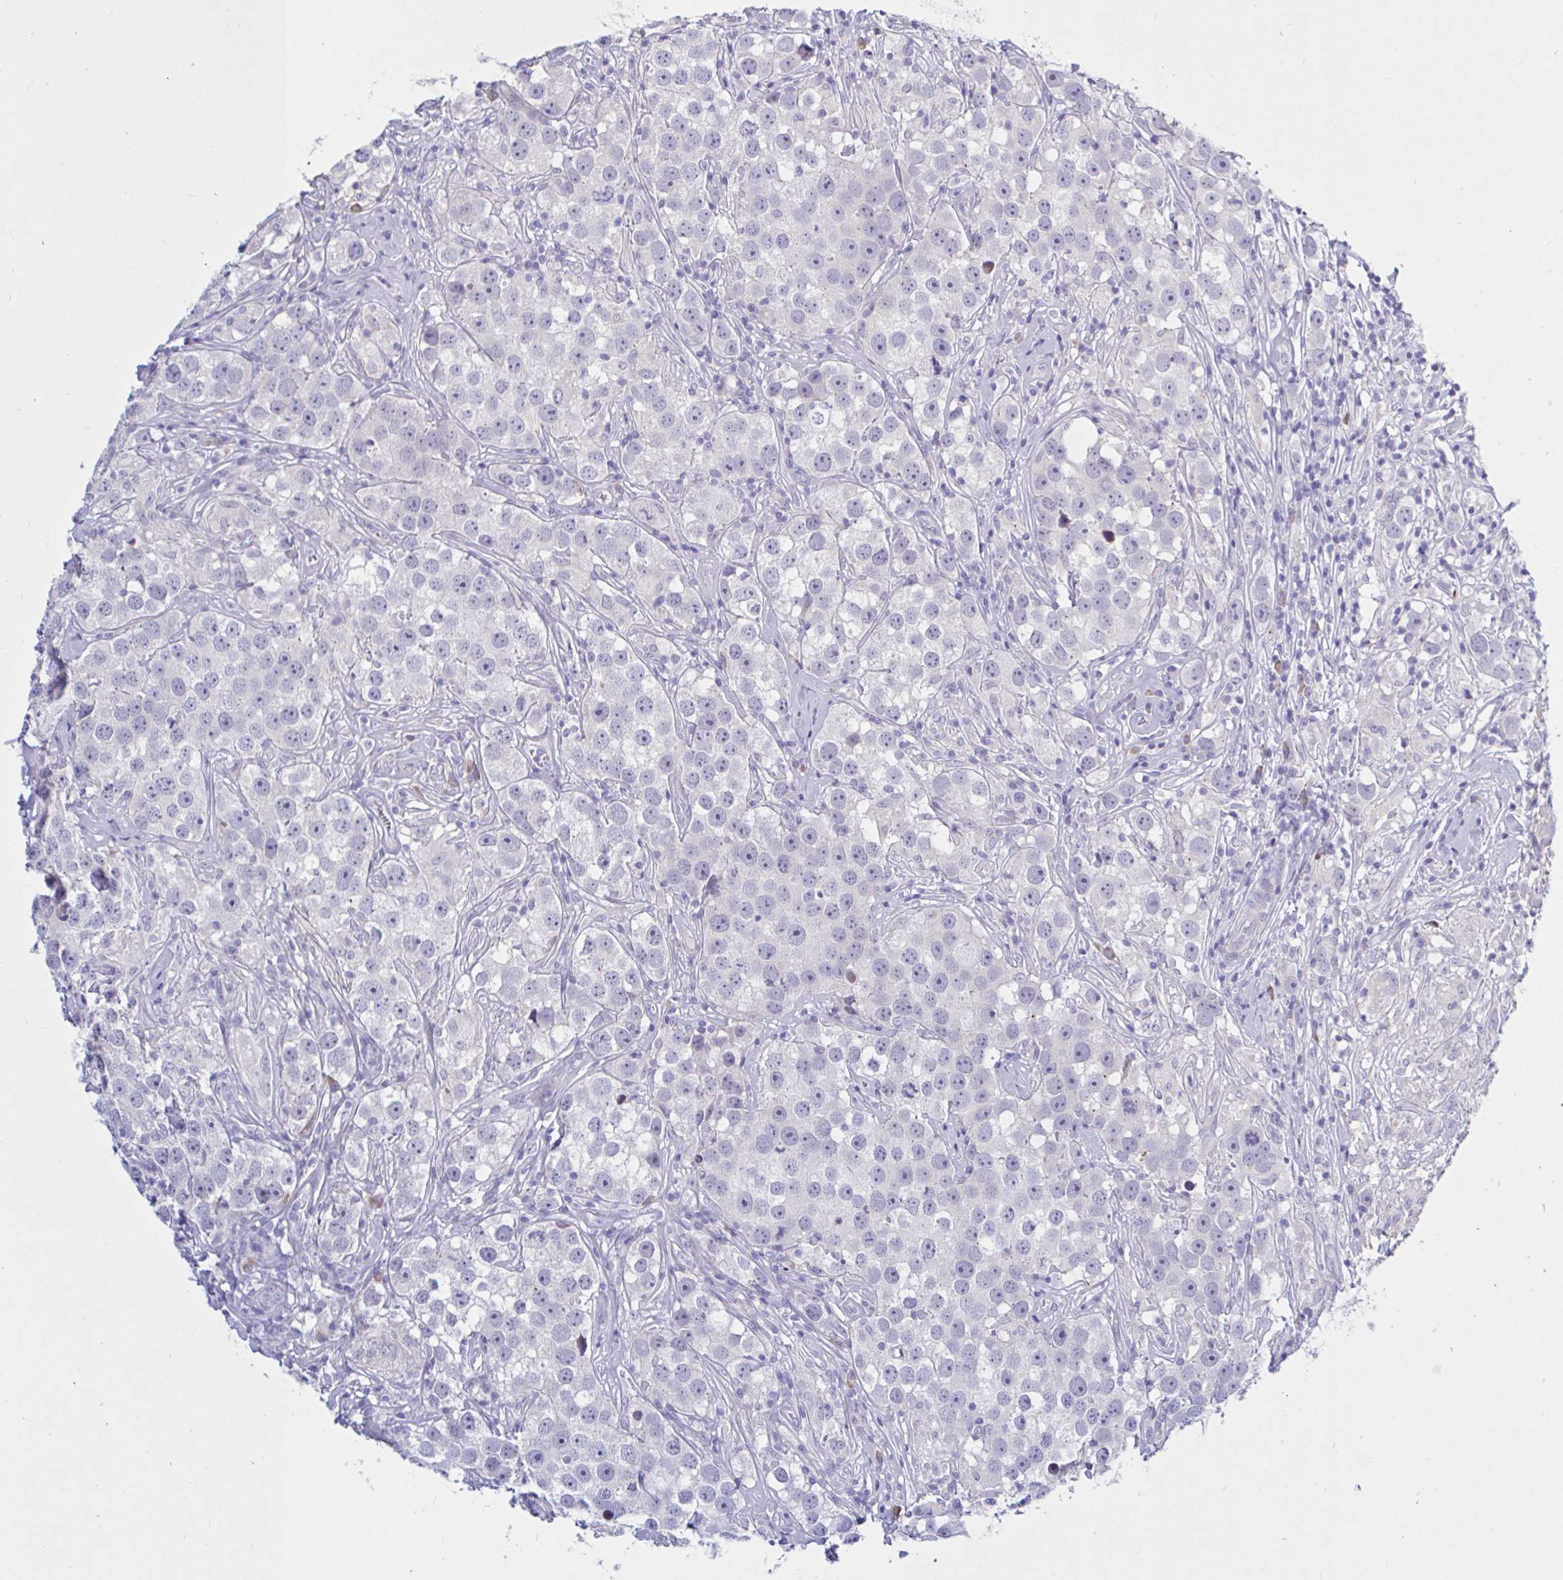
{"staining": {"intensity": "negative", "quantity": "none", "location": "none"}, "tissue": "testis cancer", "cell_type": "Tumor cells", "image_type": "cancer", "snomed": [{"axis": "morphology", "description": "Seminoma, NOS"}, {"axis": "topography", "description": "Testis"}], "caption": "Histopathology image shows no protein positivity in tumor cells of seminoma (testis) tissue. Nuclei are stained in blue.", "gene": "NBPF3", "patient": {"sex": "male", "age": 49}}